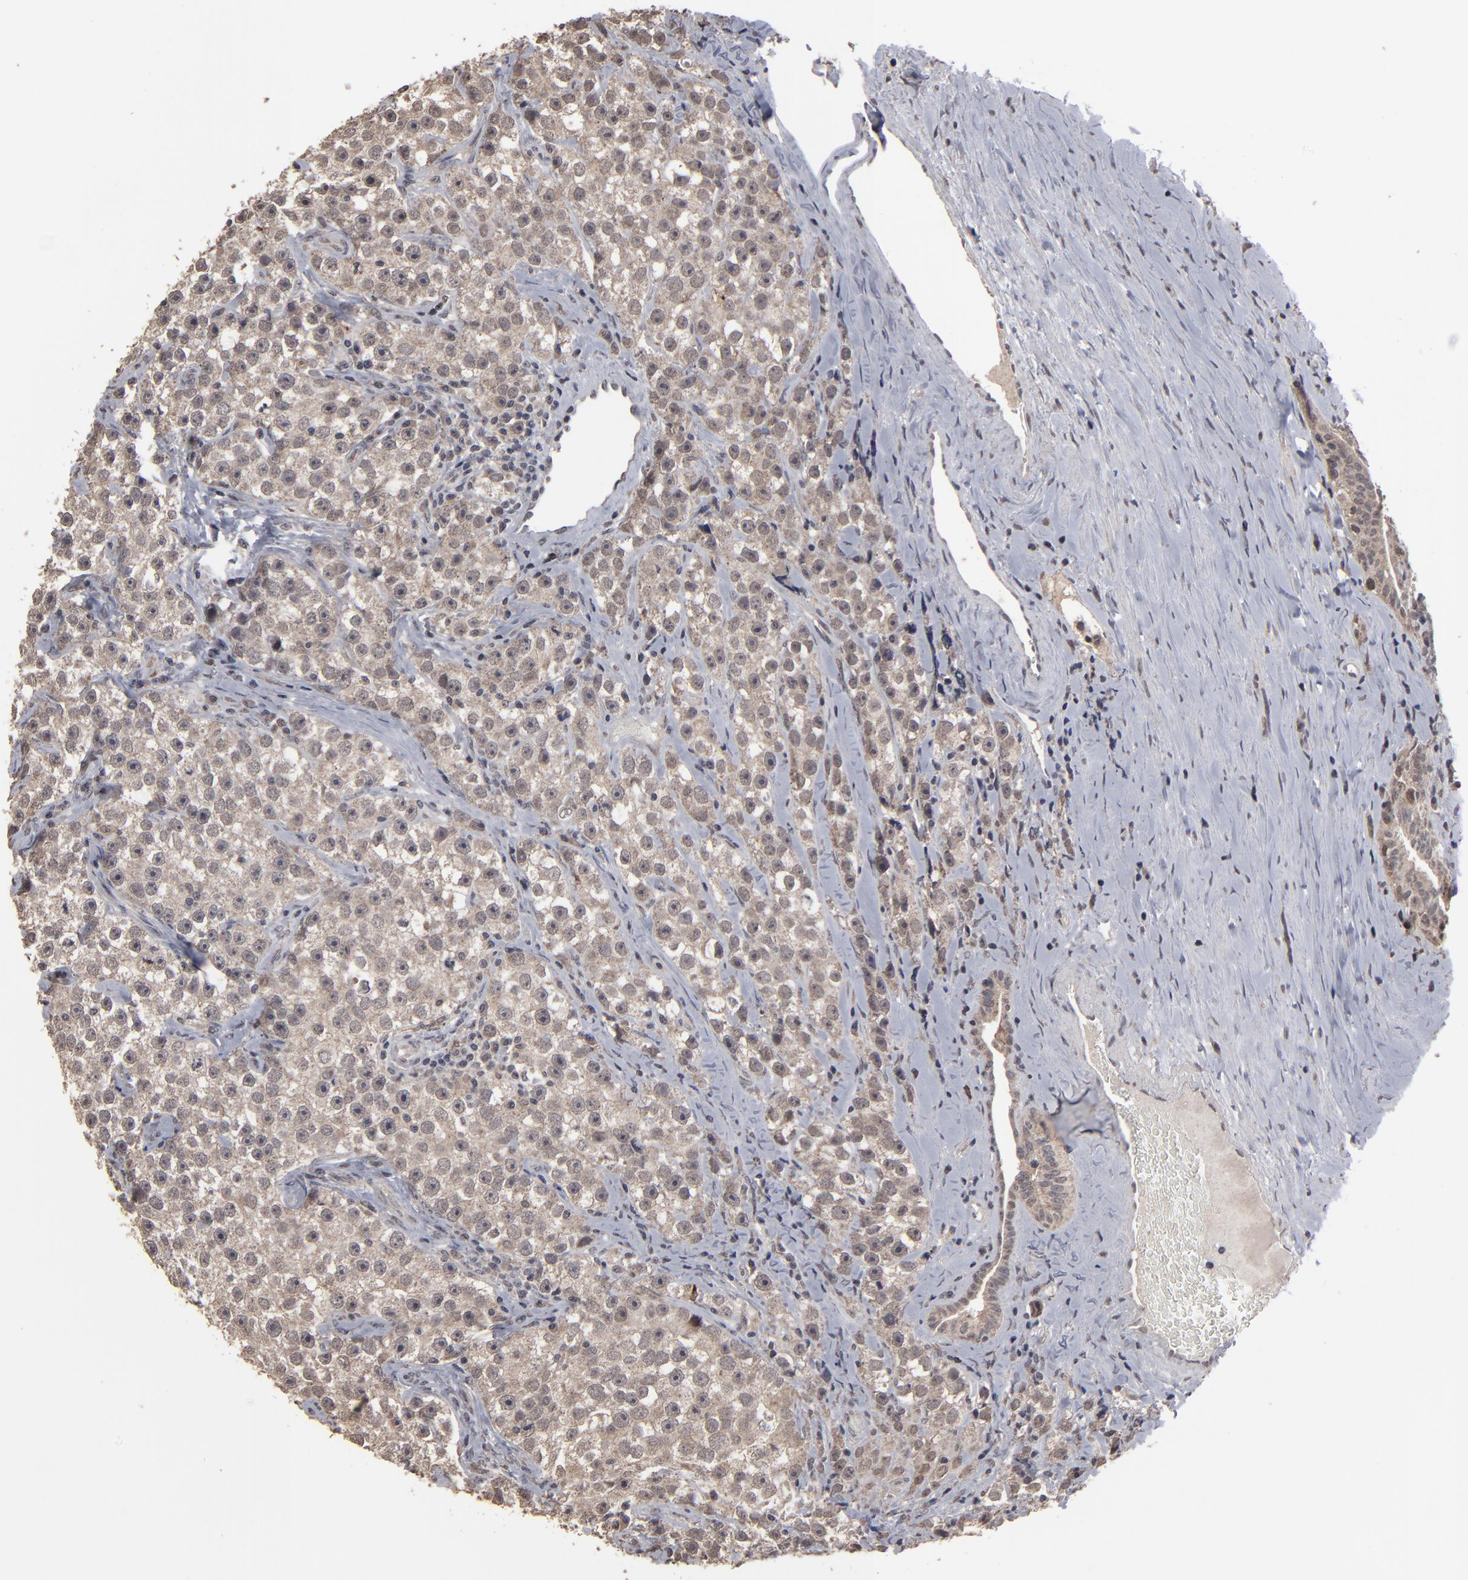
{"staining": {"intensity": "weak", "quantity": ">75%", "location": "cytoplasmic/membranous"}, "tissue": "testis cancer", "cell_type": "Tumor cells", "image_type": "cancer", "snomed": [{"axis": "morphology", "description": "Seminoma, NOS"}, {"axis": "topography", "description": "Testis"}], "caption": "Human testis seminoma stained with a protein marker exhibits weak staining in tumor cells.", "gene": "SLC22A17", "patient": {"sex": "male", "age": 32}}